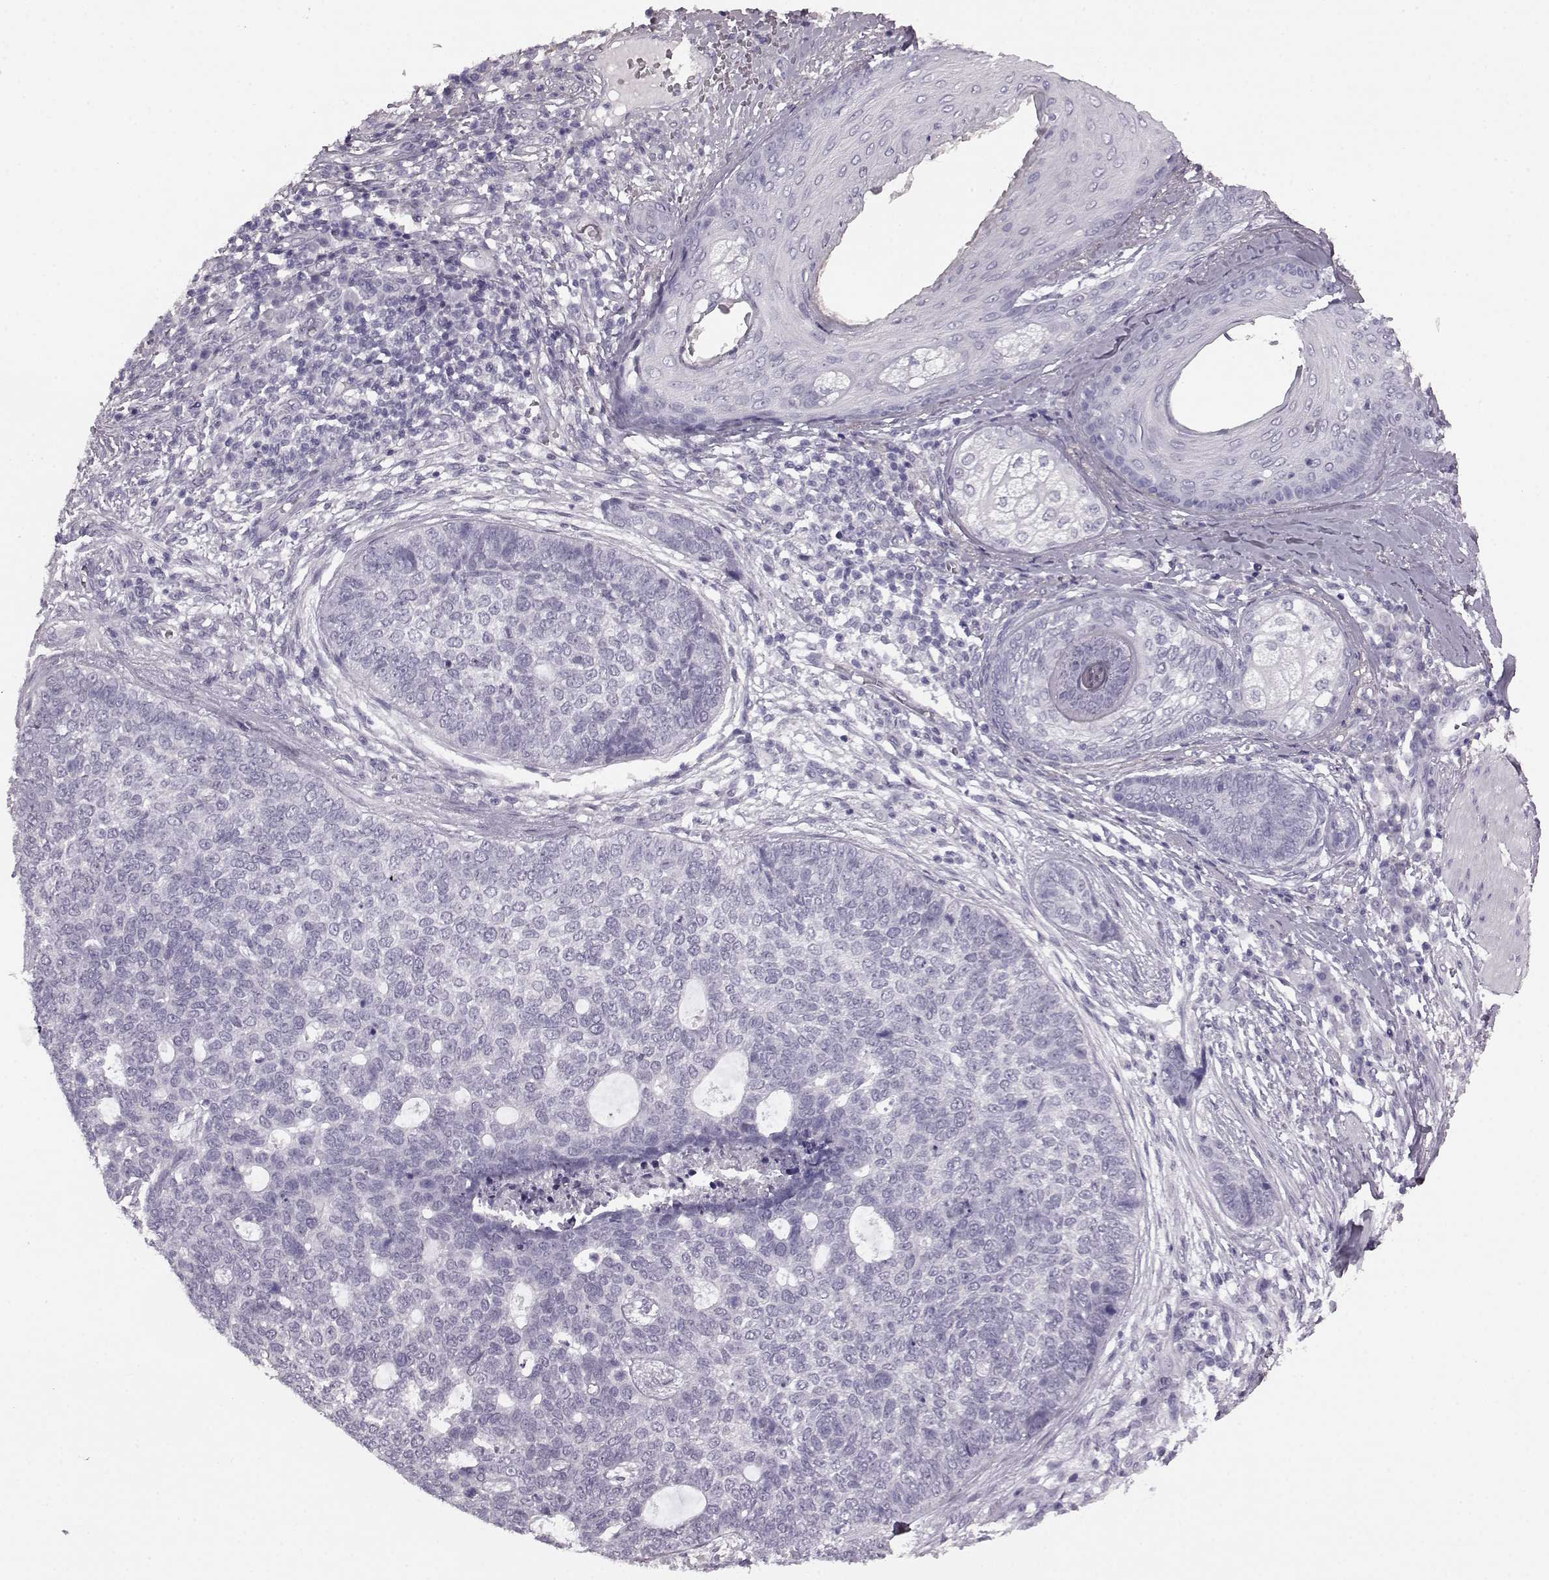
{"staining": {"intensity": "negative", "quantity": "none", "location": "none"}, "tissue": "skin cancer", "cell_type": "Tumor cells", "image_type": "cancer", "snomed": [{"axis": "morphology", "description": "Basal cell carcinoma"}, {"axis": "topography", "description": "Skin"}], "caption": "Skin basal cell carcinoma was stained to show a protein in brown. There is no significant staining in tumor cells. (DAB IHC, high magnification).", "gene": "AIPL1", "patient": {"sex": "female", "age": 69}}